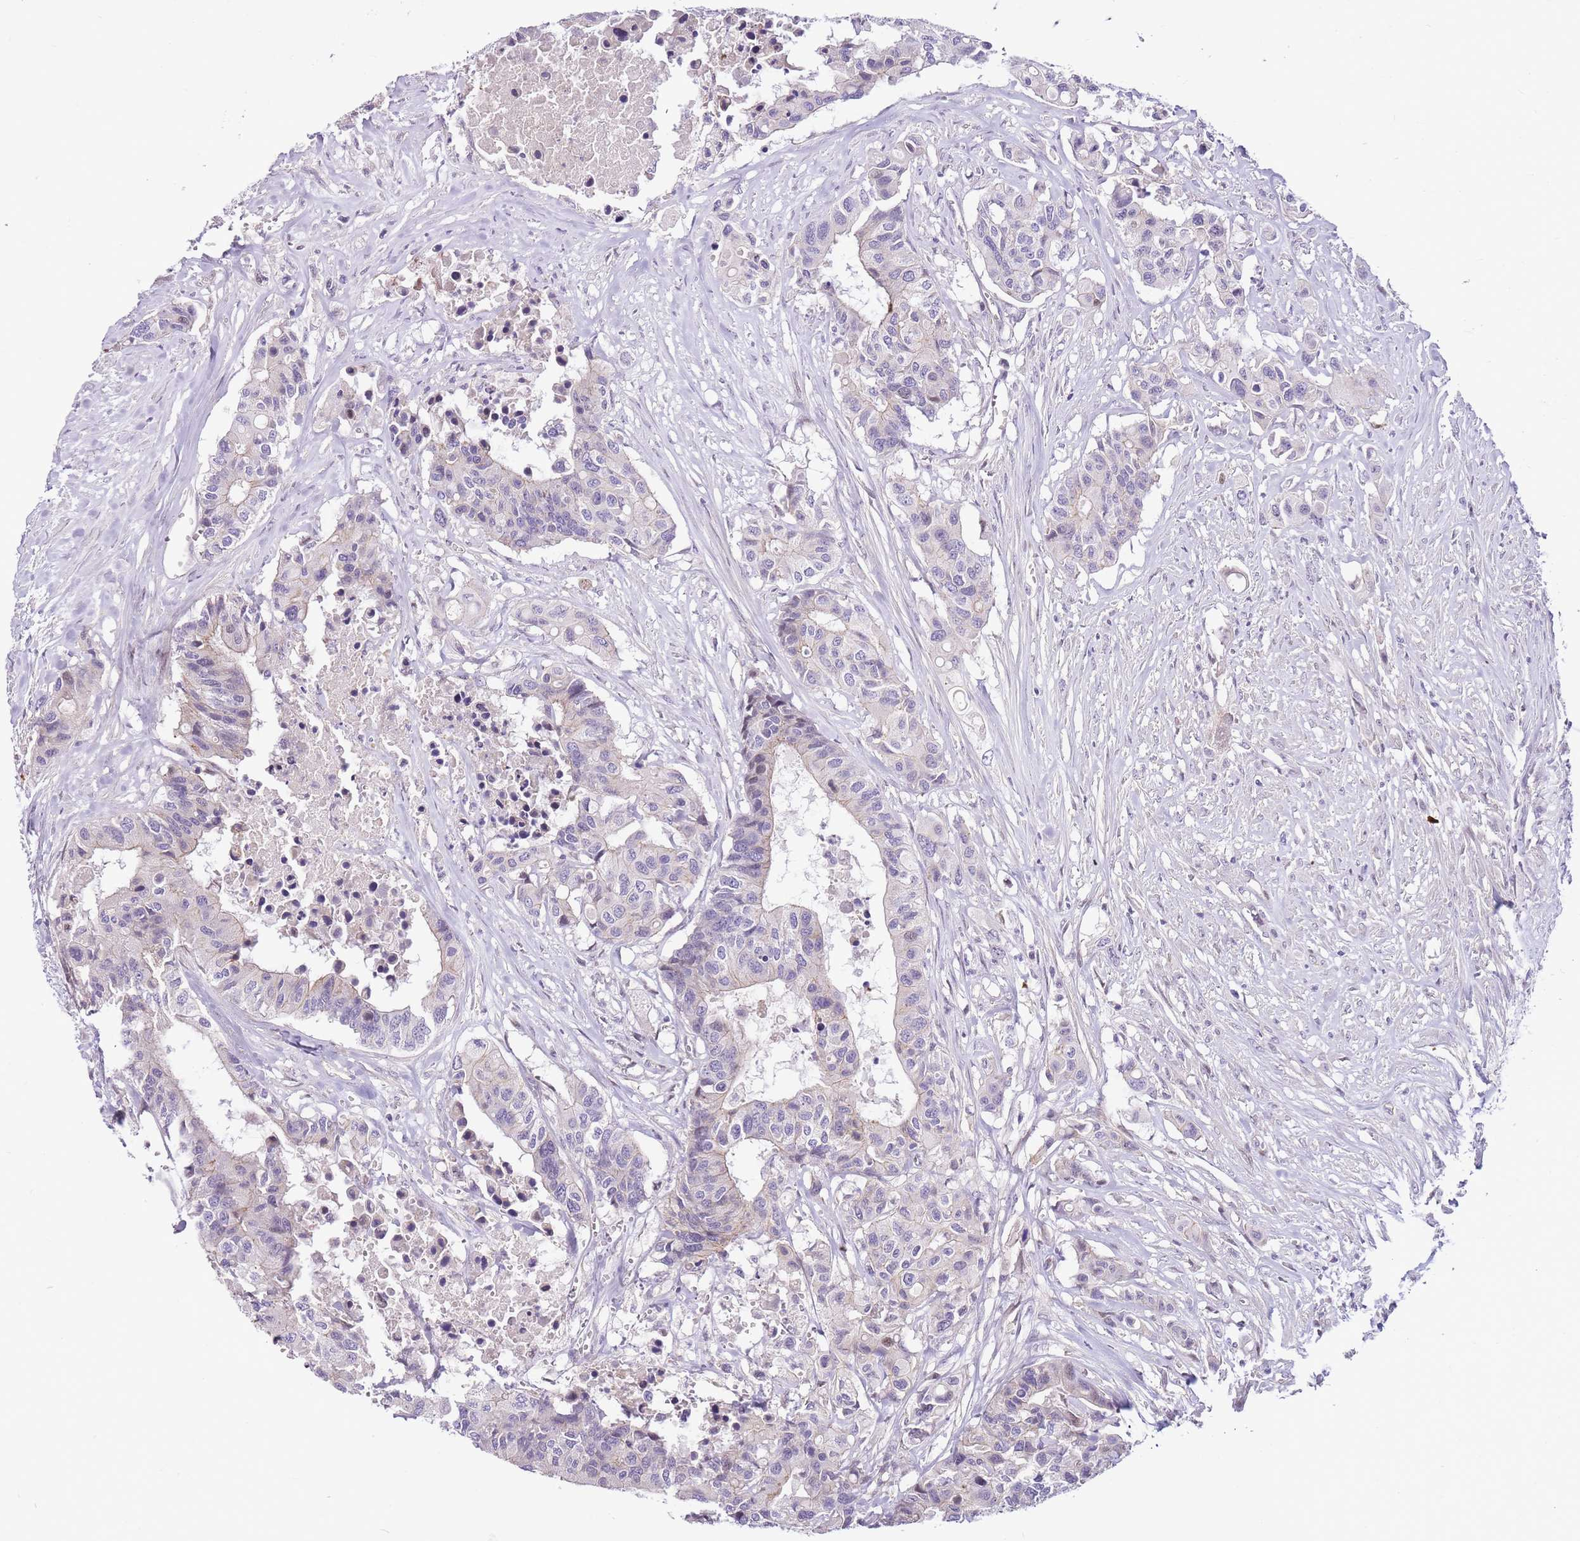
{"staining": {"intensity": "negative", "quantity": "none", "location": "none"}, "tissue": "colorectal cancer", "cell_type": "Tumor cells", "image_type": "cancer", "snomed": [{"axis": "morphology", "description": "Adenocarcinoma, NOS"}, {"axis": "topography", "description": "Colon"}], "caption": "This histopathology image is of colorectal adenocarcinoma stained with immunohistochemistry (IHC) to label a protein in brown with the nuclei are counter-stained blue. There is no staining in tumor cells.", "gene": "CLBA1", "patient": {"sex": "male", "age": 77}}